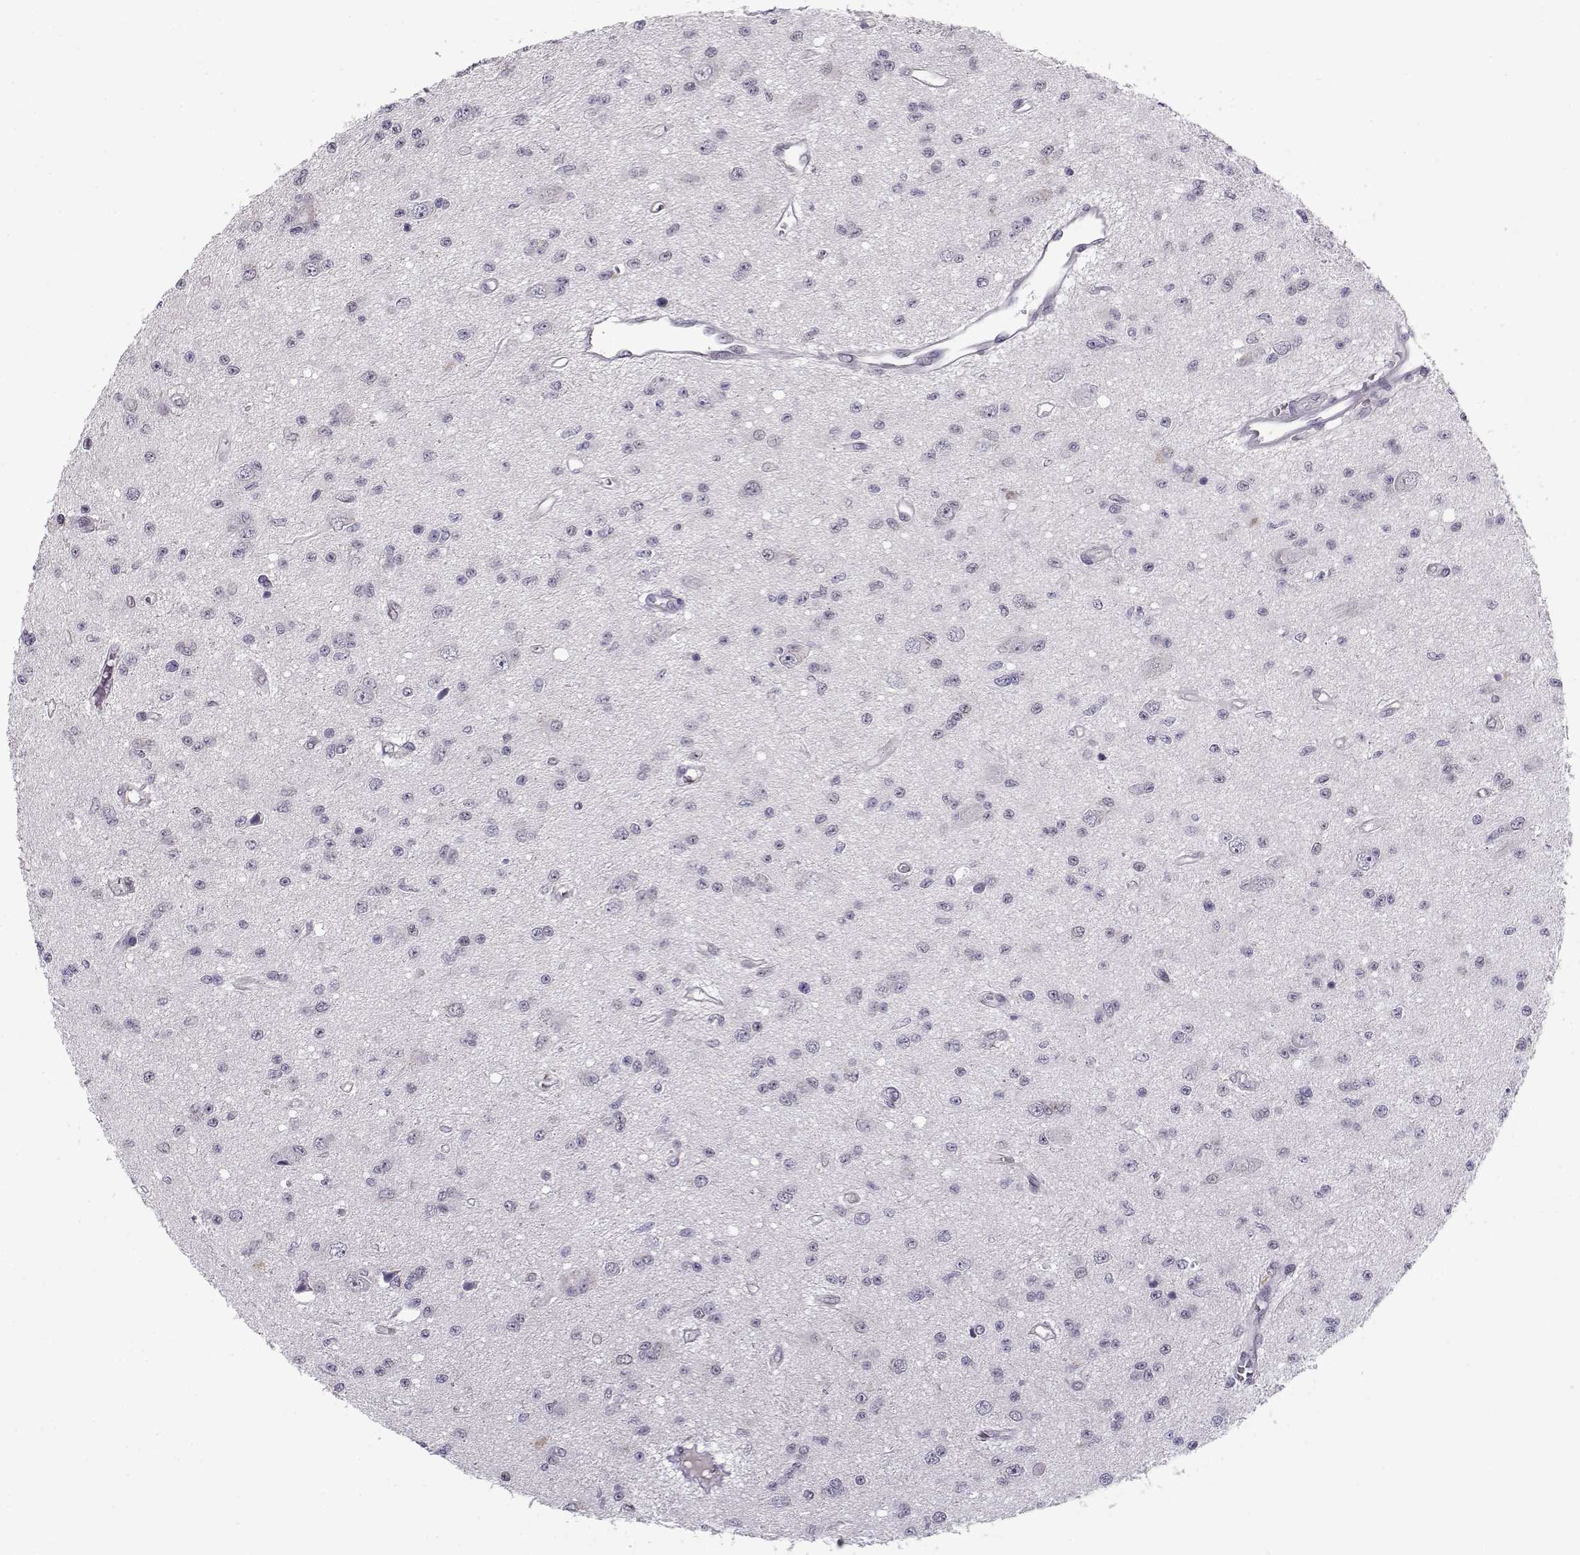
{"staining": {"intensity": "negative", "quantity": "none", "location": "none"}, "tissue": "glioma", "cell_type": "Tumor cells", "image_type": "cancer", "snomed": [{"axis": "morphology", "description": "Glioma, malignant, Low grade"}, {"axis": "topography", "description": "Brain"}], "caption": "The photomicrograph demonstrates no staining of tumor cells in glioma.", "gene": "C16orf86", "patient": {"sex": "female", "age": 45}}